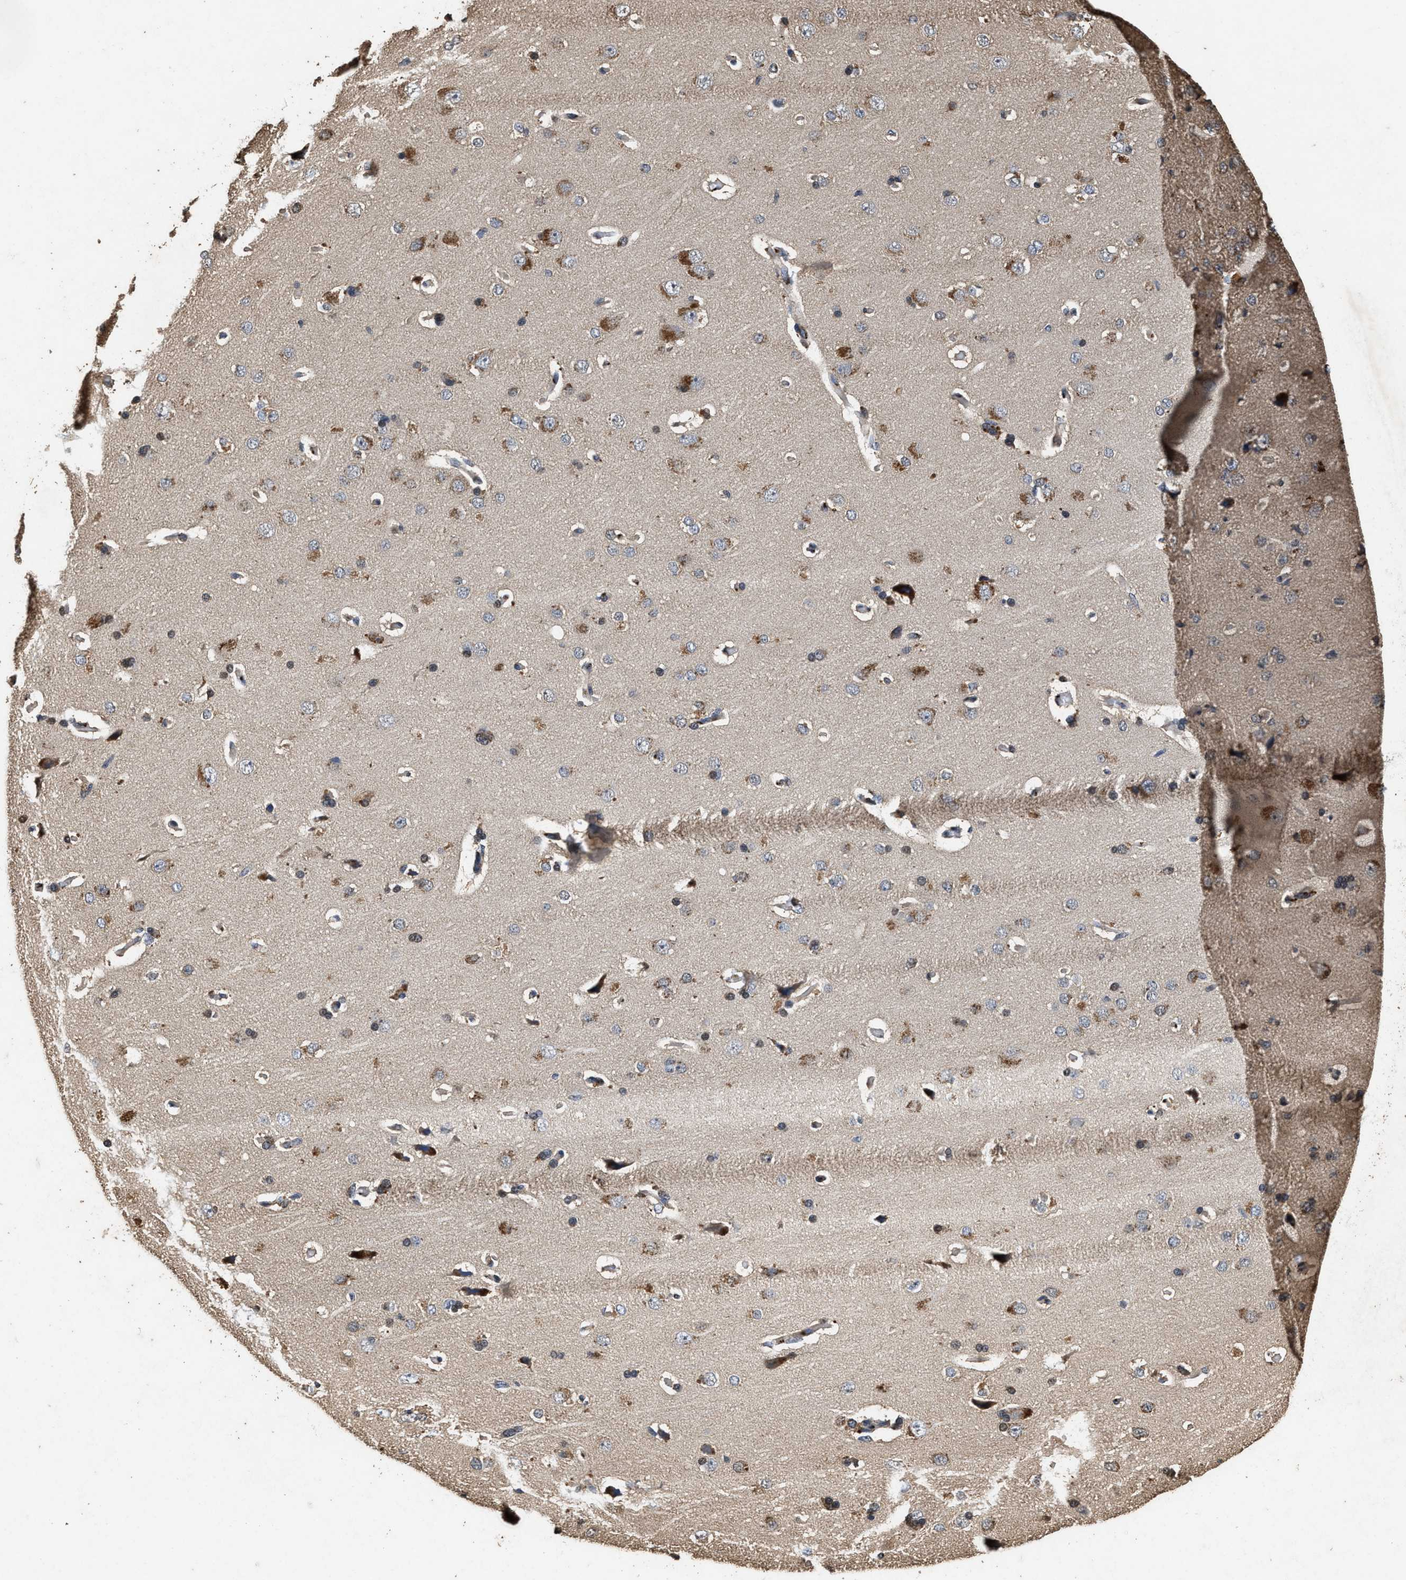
{"staining": {"intensity": "weak", "quantity": ">75%", "location": "cytoplasmic/membranous"}, "tissue": "cerebral cortex", "cell_type": "Endothelial cells", "image_type": "normal", "snomed": [{"axis": "morphology", "description": "Normal tissue, NOS"}, {"axis": "topography", "description": "Cerebral cortex"}], "caption": "Immunohistochemistry histopathology image of unremarkable human cerebral cortex stained for a protein (brown), which demonstrates low levels of weak cytoplasmic/membranous expression in about >75% of endothelial cells.", "gene": "TPST2", "patient": {"sex": "male", "age": 62}}